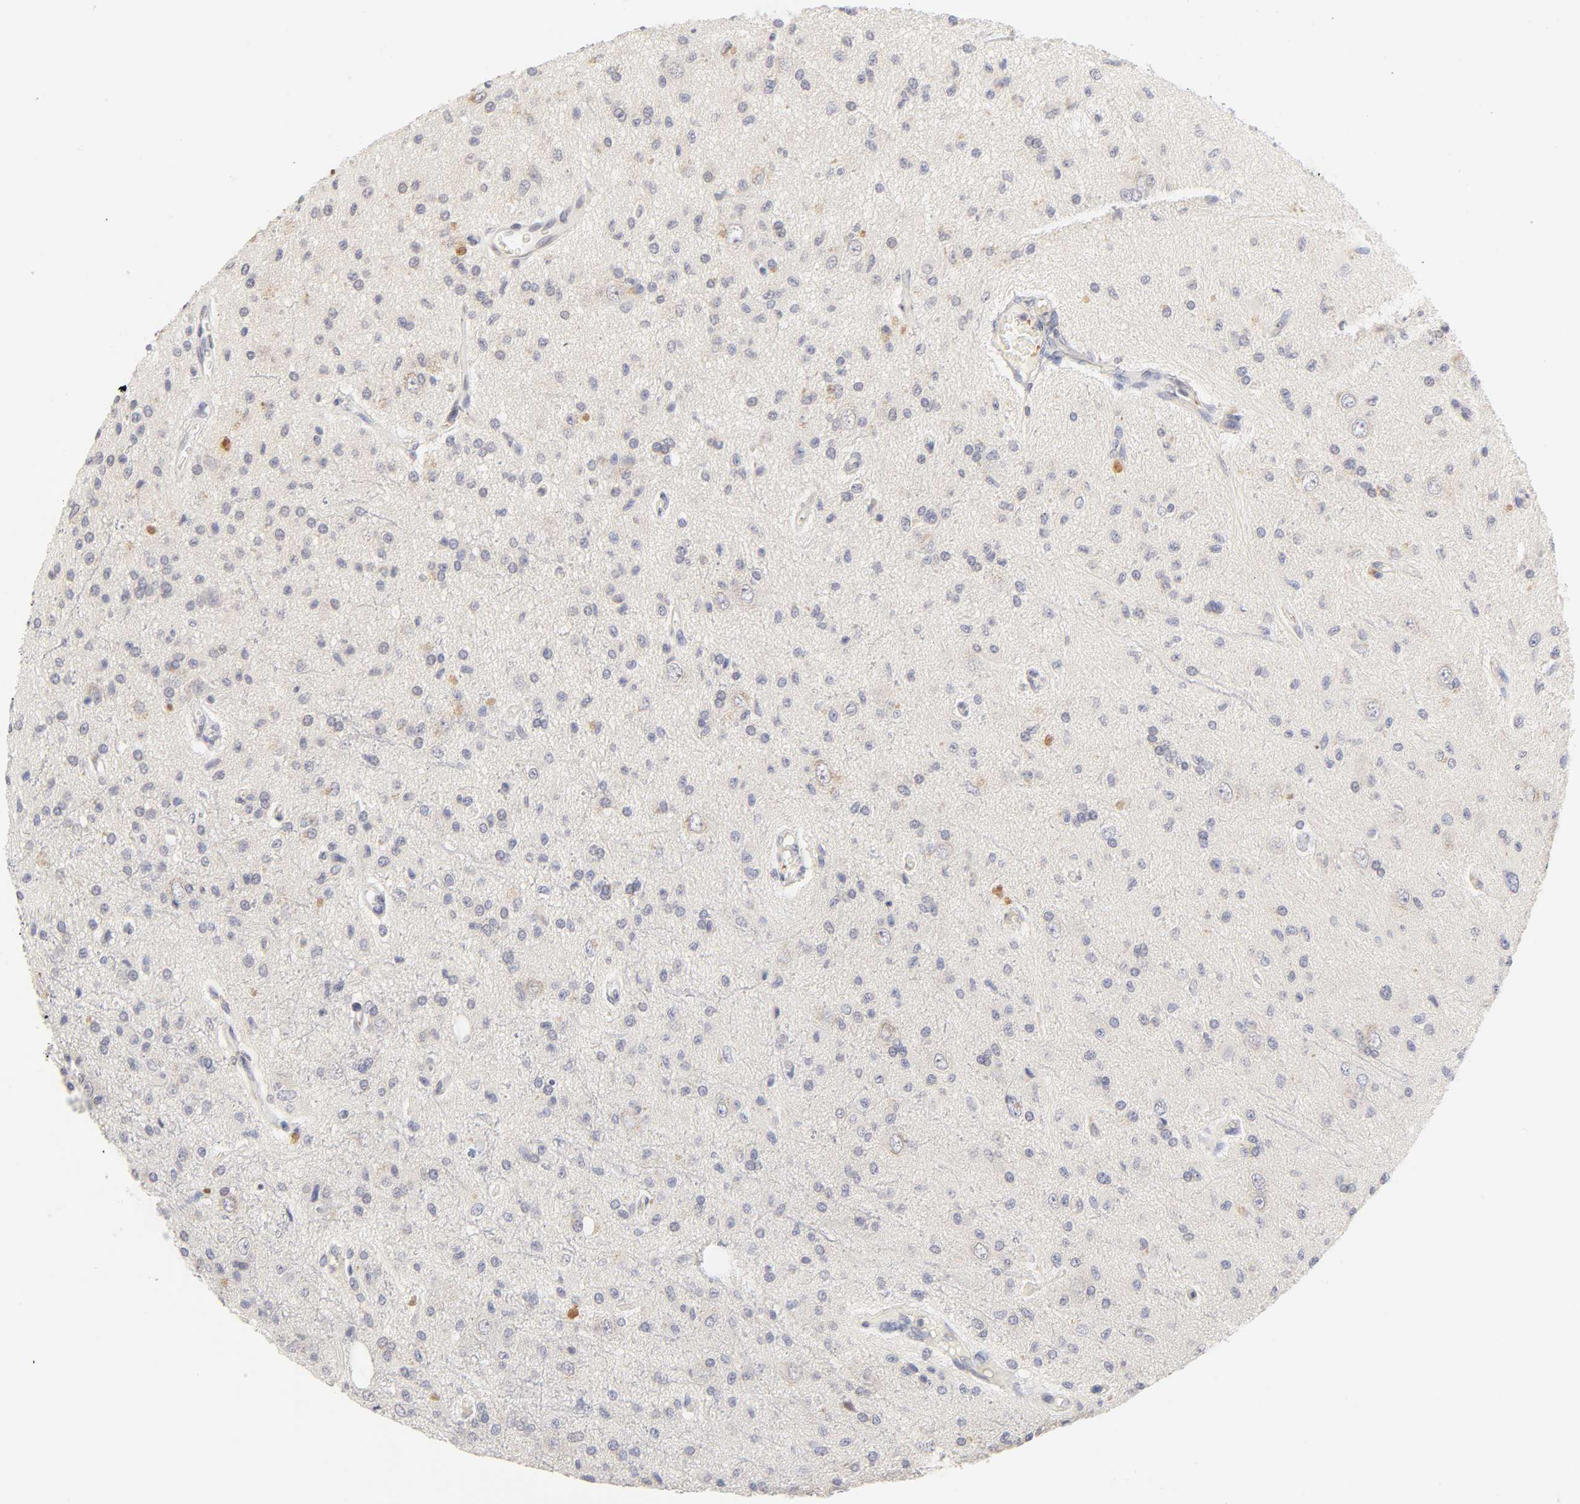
{"staining": {"intensity": "moderate", "quantity": "<25%", "location": "cytoplasmic/membranous"}, "tissue": "glioma", "cell_type": "Tumor cells", "image_type": "cancer", "snomed": [{"axis": "morphology", "description": "Glioma, malignant, High grade"}, {"axis": "topography", "description": "Brain"}], "caption": "Glioma tissue exhibits moderate cytoplasmic/membranous expression in about <25% of tumor cells", "gene": "CYP4B1", "patient": {"sex": "male", "age": 47}}